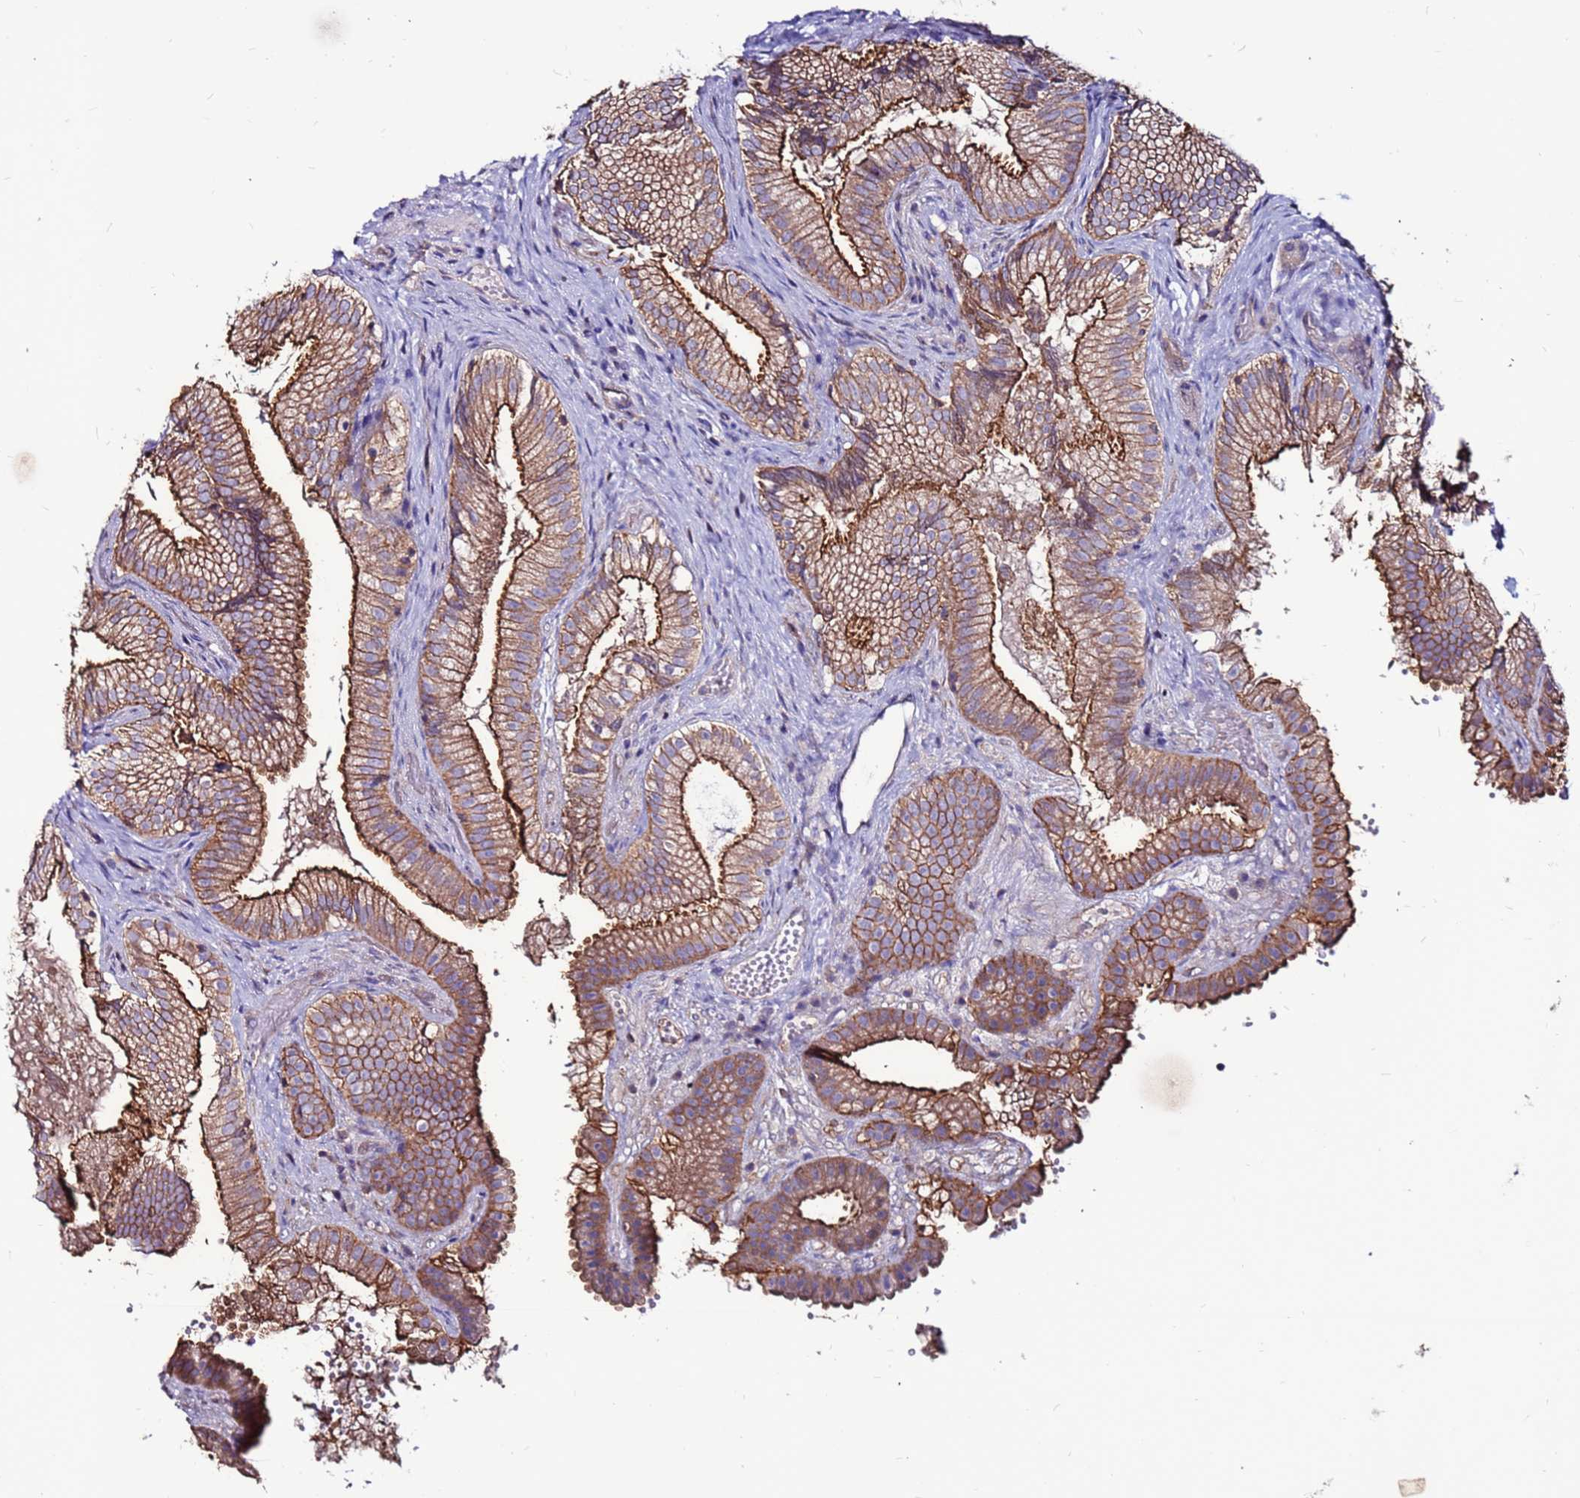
{"staining": {"intensity": "strong", "quantity": ">75%", "location": "cytoplasmic/membranous"}, "tissue": "gallbladder", "cell_type": "Glandular cells", "image_type": "normal", "snomed": [{"axis": "morphology", "description": "Normal tissue, NOS"}, {"axis": "topography", "description": "Gallbladder"}], "caption": "IHC of unremarkable gallbladder displays high levels of strong cytoplasmic/membranous expression in about >75% of glandular cells. Nuclei are stained in blue.", "gene": "NRN1L", "patient": {"sex": "female", "age": 30}}